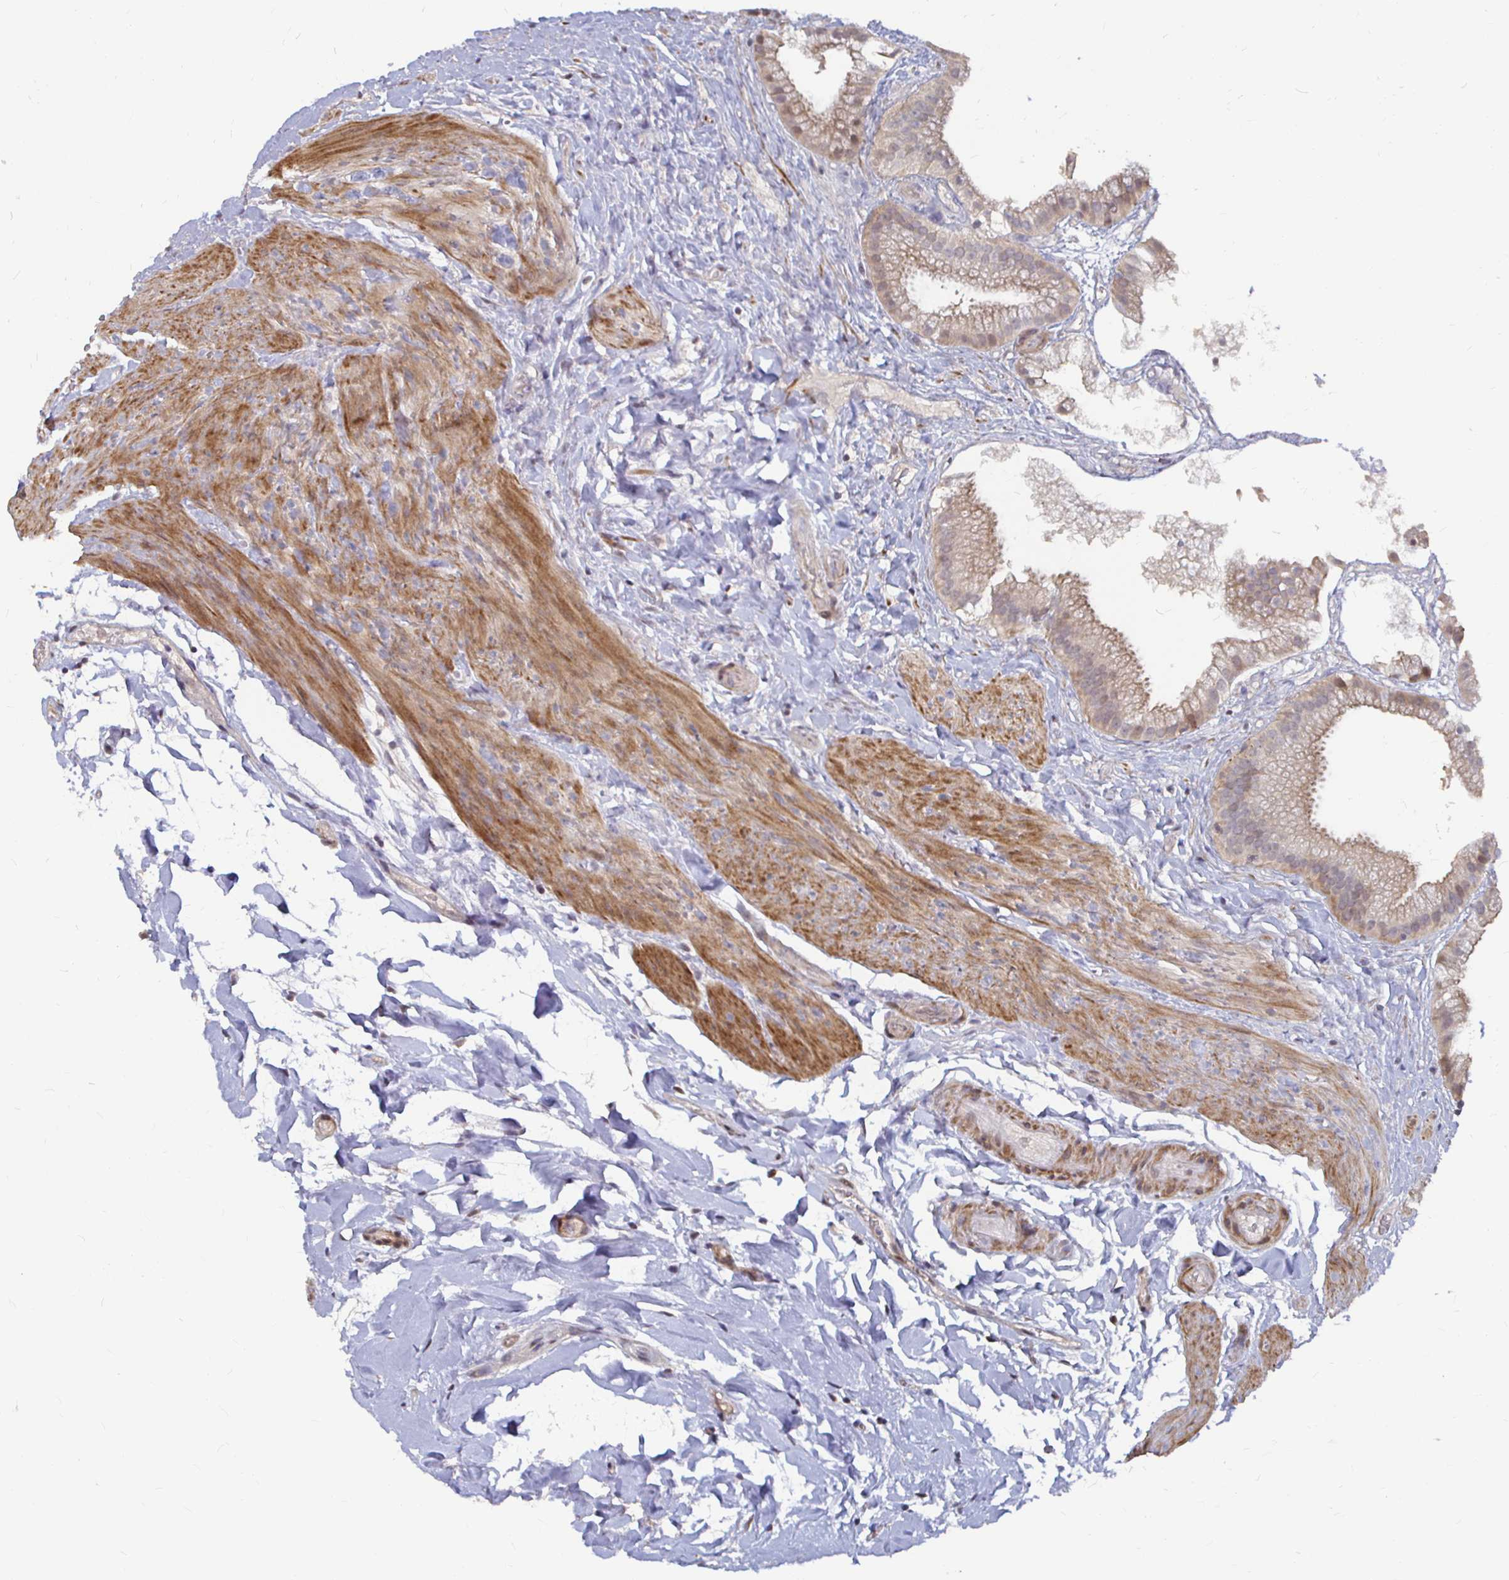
{"staining": {"intensity": "weak", "quantity": "25%-75%", "location": "cytoplasmic/membranous,nuclear"}, "tissue": "gallbladder", "cell_type": "Glandular cells", "image_type": "normal", "snomed": [{"axis": "morphology", "description": "Normal tissue, NOS"}, {"axis": "topography", "description": "Gallbladder"}], "caption": "Protein analysis of benign gallbladder shows weak cytoplasmic/membranous,nuclear positivity in about 25%-75% of glandular cells. (DAB IHC with brightfield microscopy, high magnification).", "gene": "CAPN11", "patient": {"sex": "female", "age": 63}}